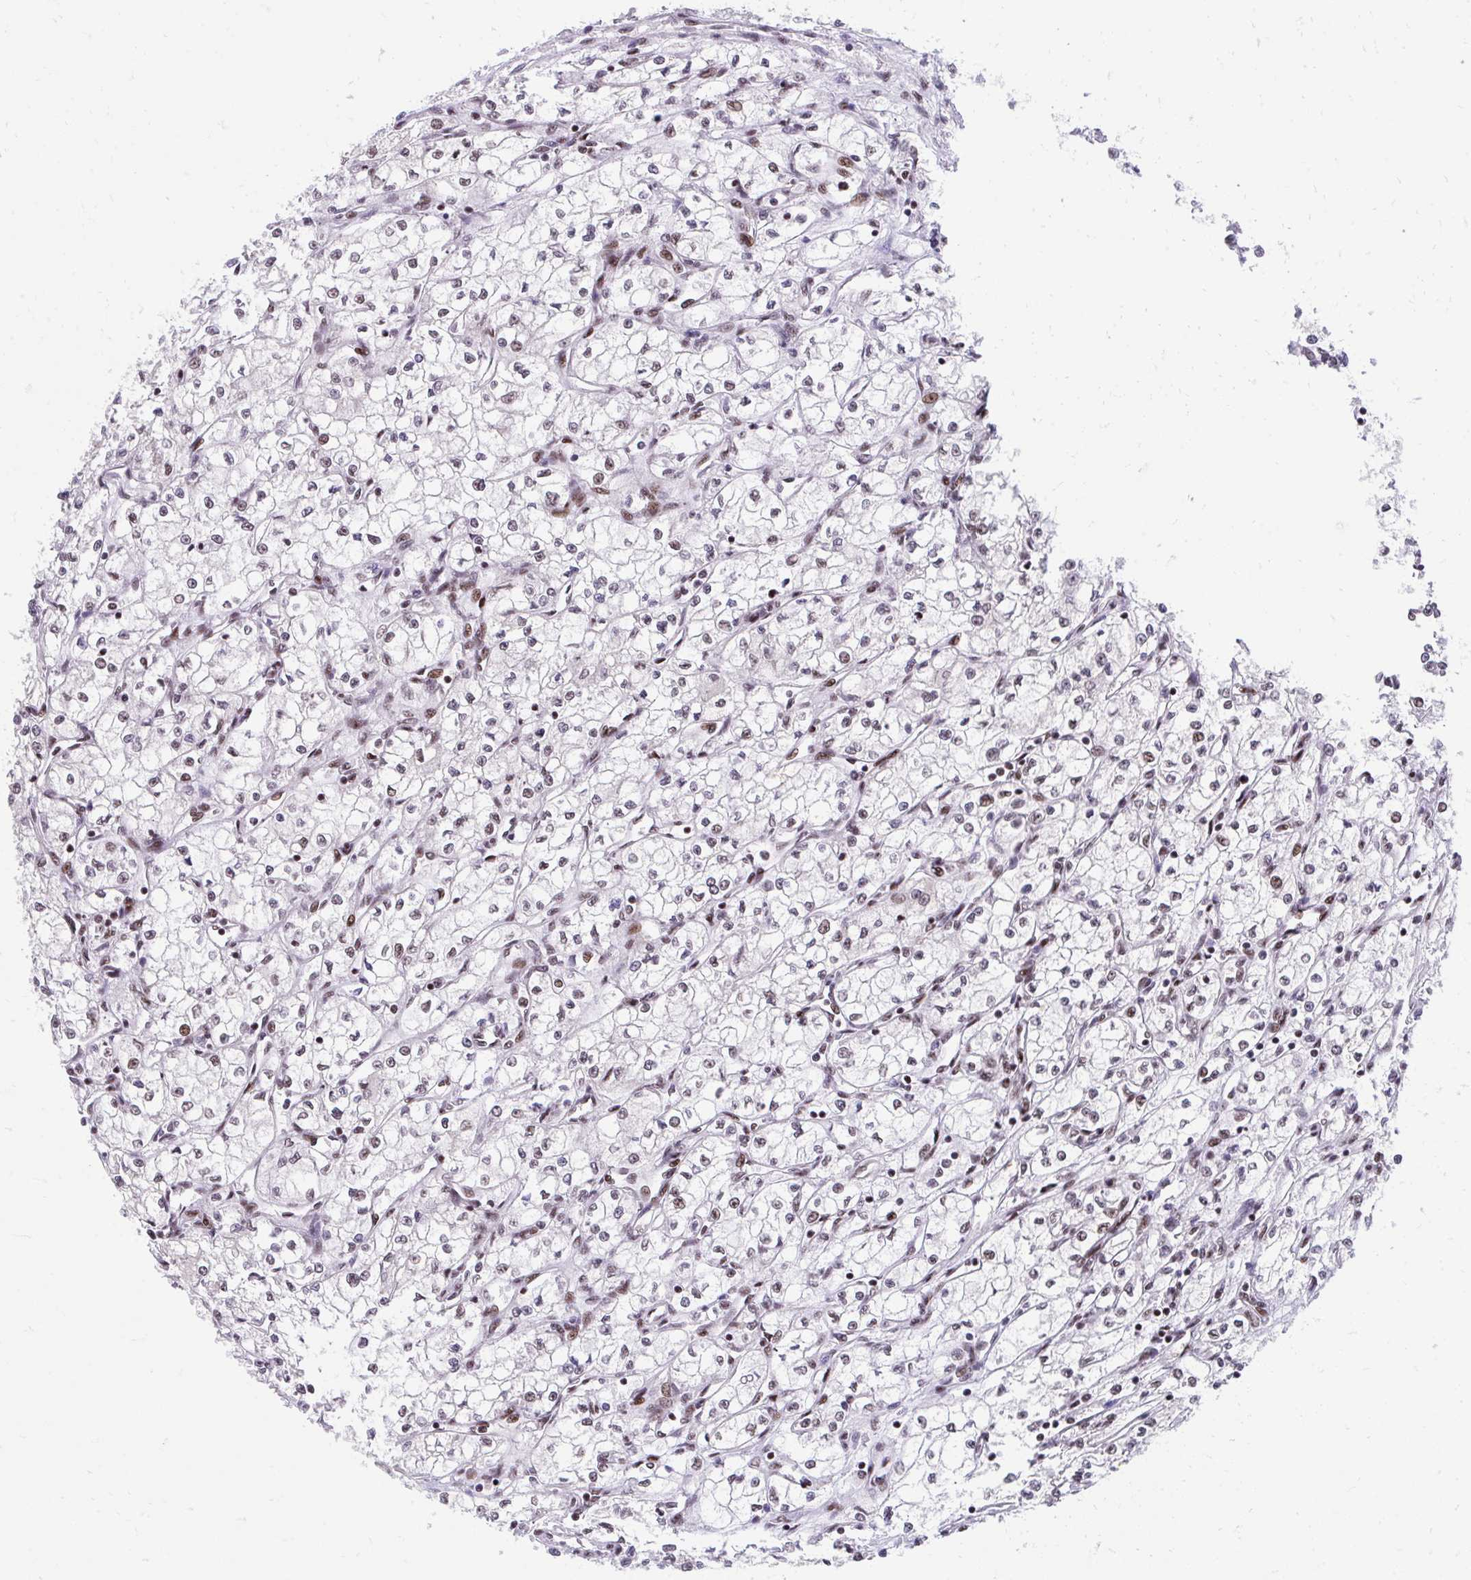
{"staining": {"intensity": "moderate", "quantity": "25%-75%", "location": "nuclear"}, "tissue": "renal cancer", "cell_type": "Tumor cells", "image_type": "cancer", "snomed": [{"axis": "morphology", "description": "Adenocarcinoma, NOS"}, {"axis": "topography", "description": "Kidney"}], "caption": "A medium amount of moderate nuclear positivity is present in about 25%-75% of tumor cells in renal adenocarcinoma tissue.", "gene": "SYNE4", "patient": {"sex": "male", "age": 59}}